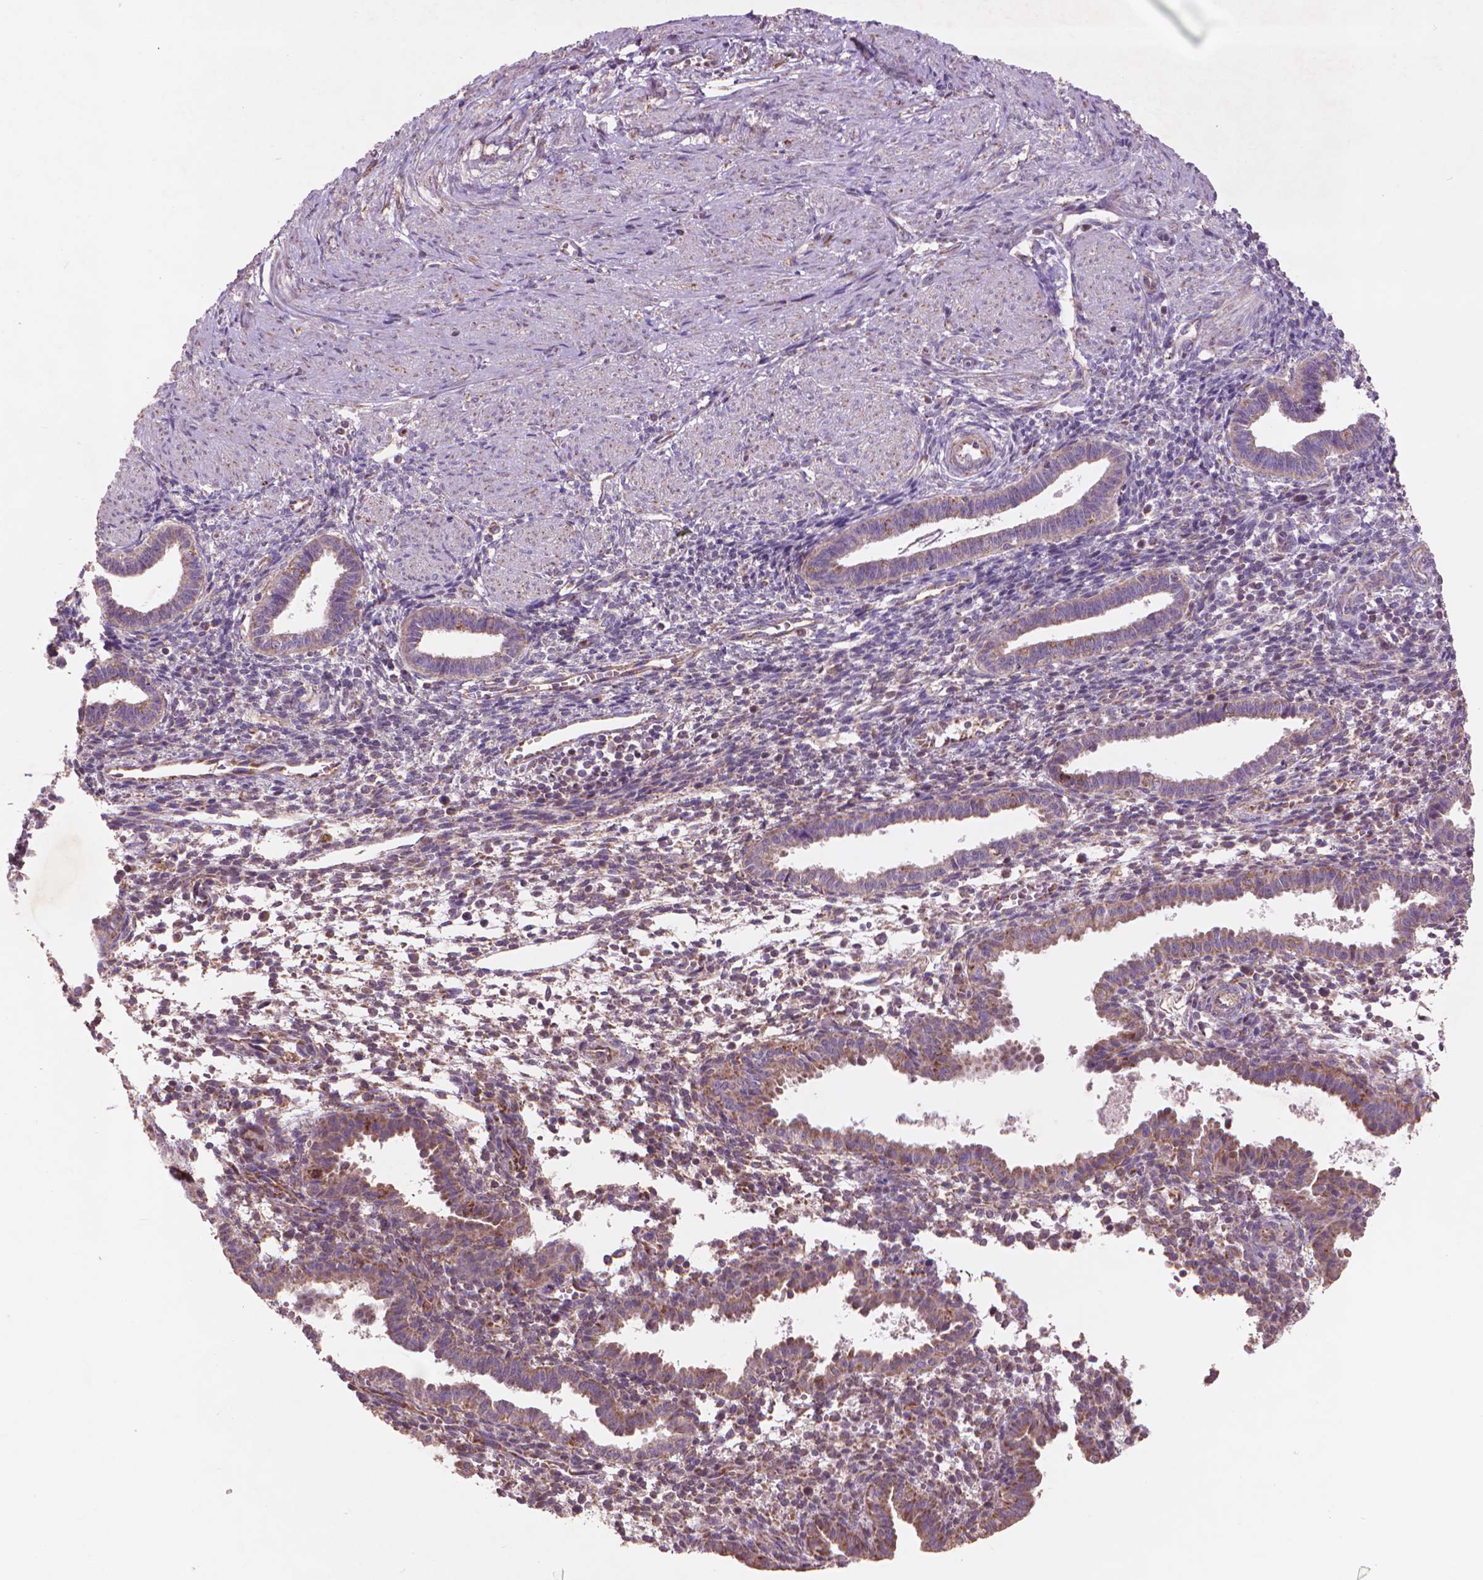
{"staining": {"intensity": "moderate", "quantity": "<25%", "location": "cytoplasmic/membranous"}, "tissue": "endometrium", "cell_type": "Cells in endometrial stroma", "image_type": "normal", "snomed": [{"axis": "morphology", "description": "Normal tissue, NOS"}, {"axis": "topography", "description": "Endometrium"}], "caption": "Immunohistochemical staining of normal human endometrium exhibits moderate cytoplasmic/membranous protein positivity in about <25% of cells in endometrial stroma. (Stains: DAB (3,3'-diaminobenzidine) in brown, nuclei in blue, Microscopy: brightfield microscopy at high magnification).", "gene": "NLRX1", "patient": {"sex": "female", "age": 37}}